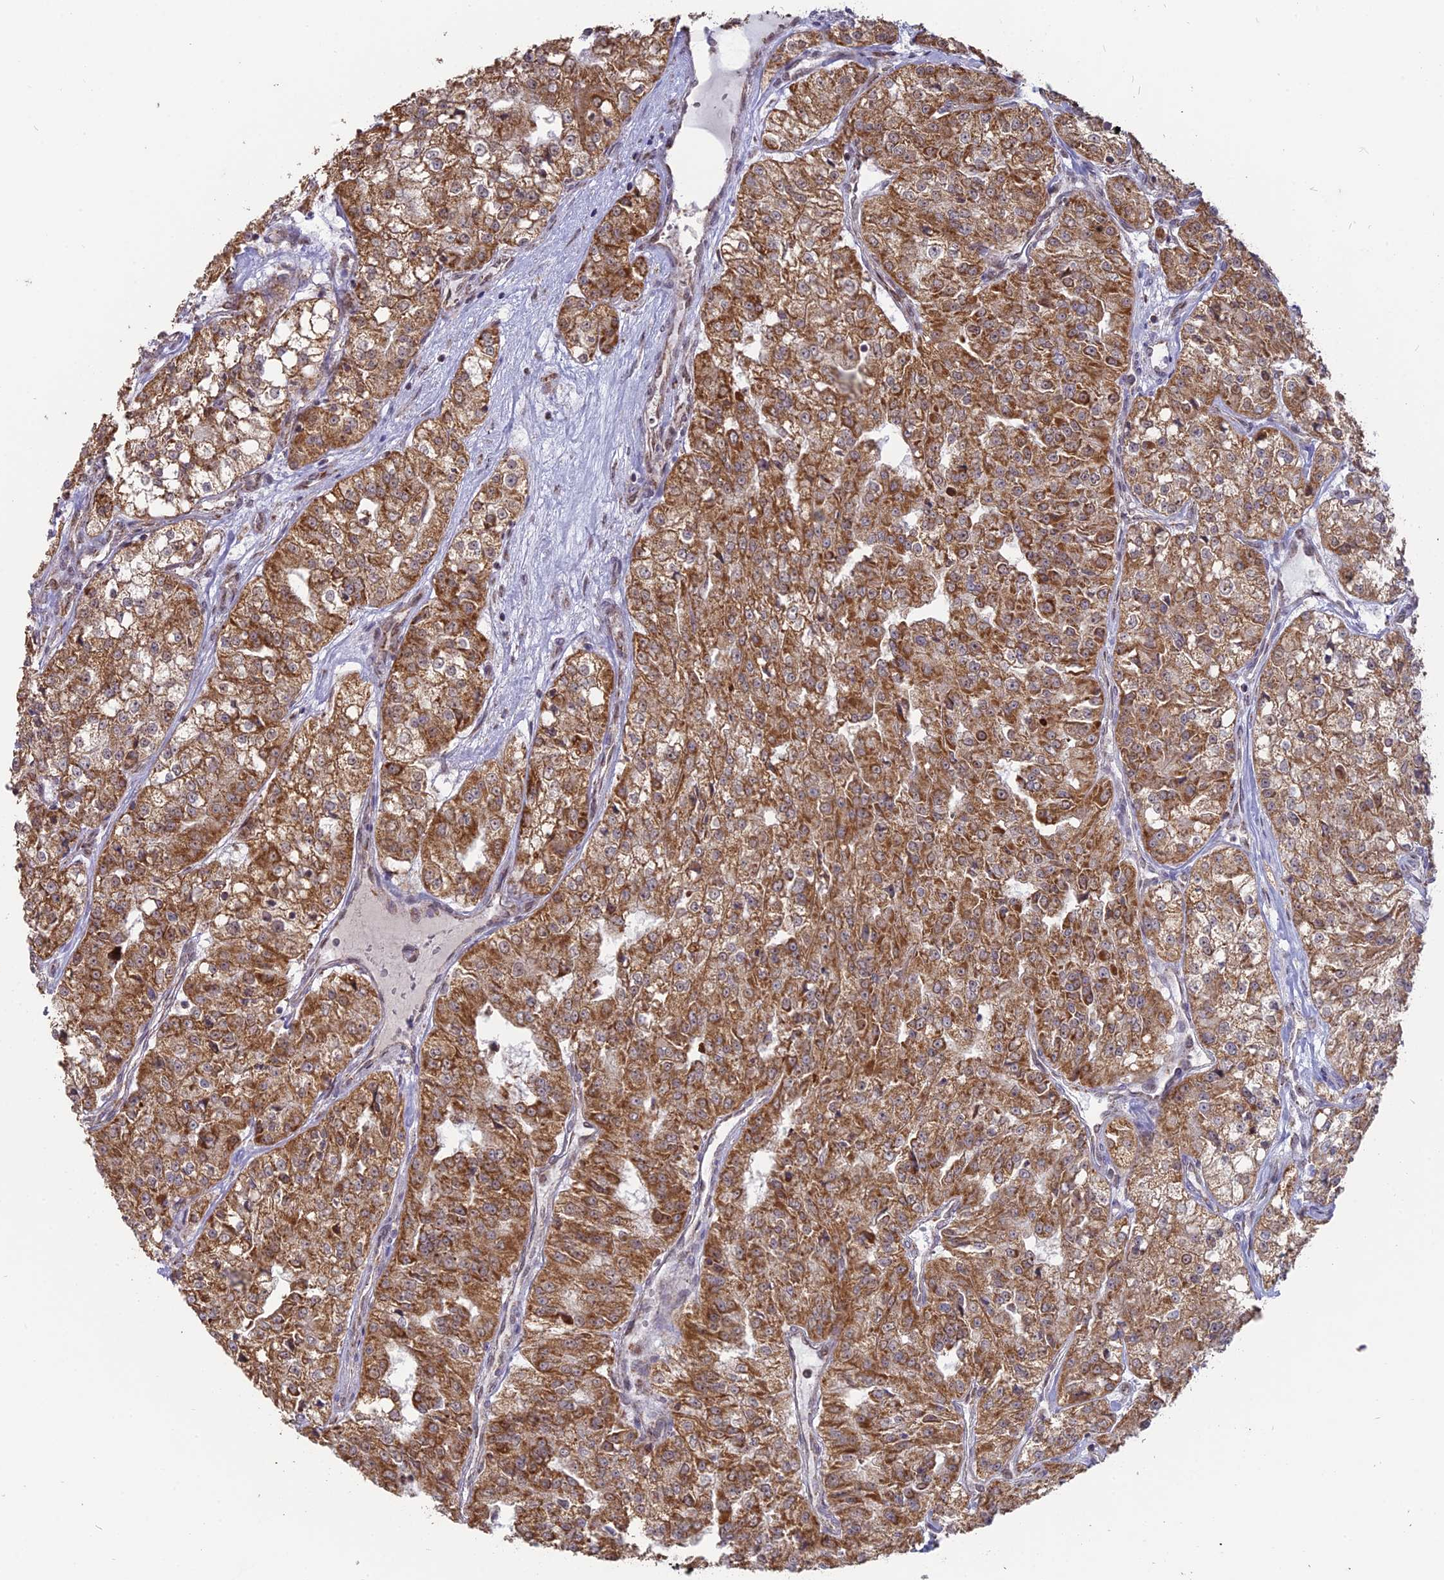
{"staining": {"intensity": "moderate", "quantity": ">75%", "location": "cytoplasmic/membranous"}, "tissue": "renal cancer", "cell_type": "Tumor cells", "image_type": "cancer", "snomed": [{"axis": "morphology", "description": "Adenocarcinoma, NOS"}, {"axis": "topography", "description": "Kidney"}], "caption": "Immunohistochemical staining of human renal adenocarcinoma demonstrates medium levels of moderate cytoplasmic/membranous positivity in approximately >75% of tumor cells.", "gene": "ARHGAP40", "patient": {"sex": "female", "age": 63}}